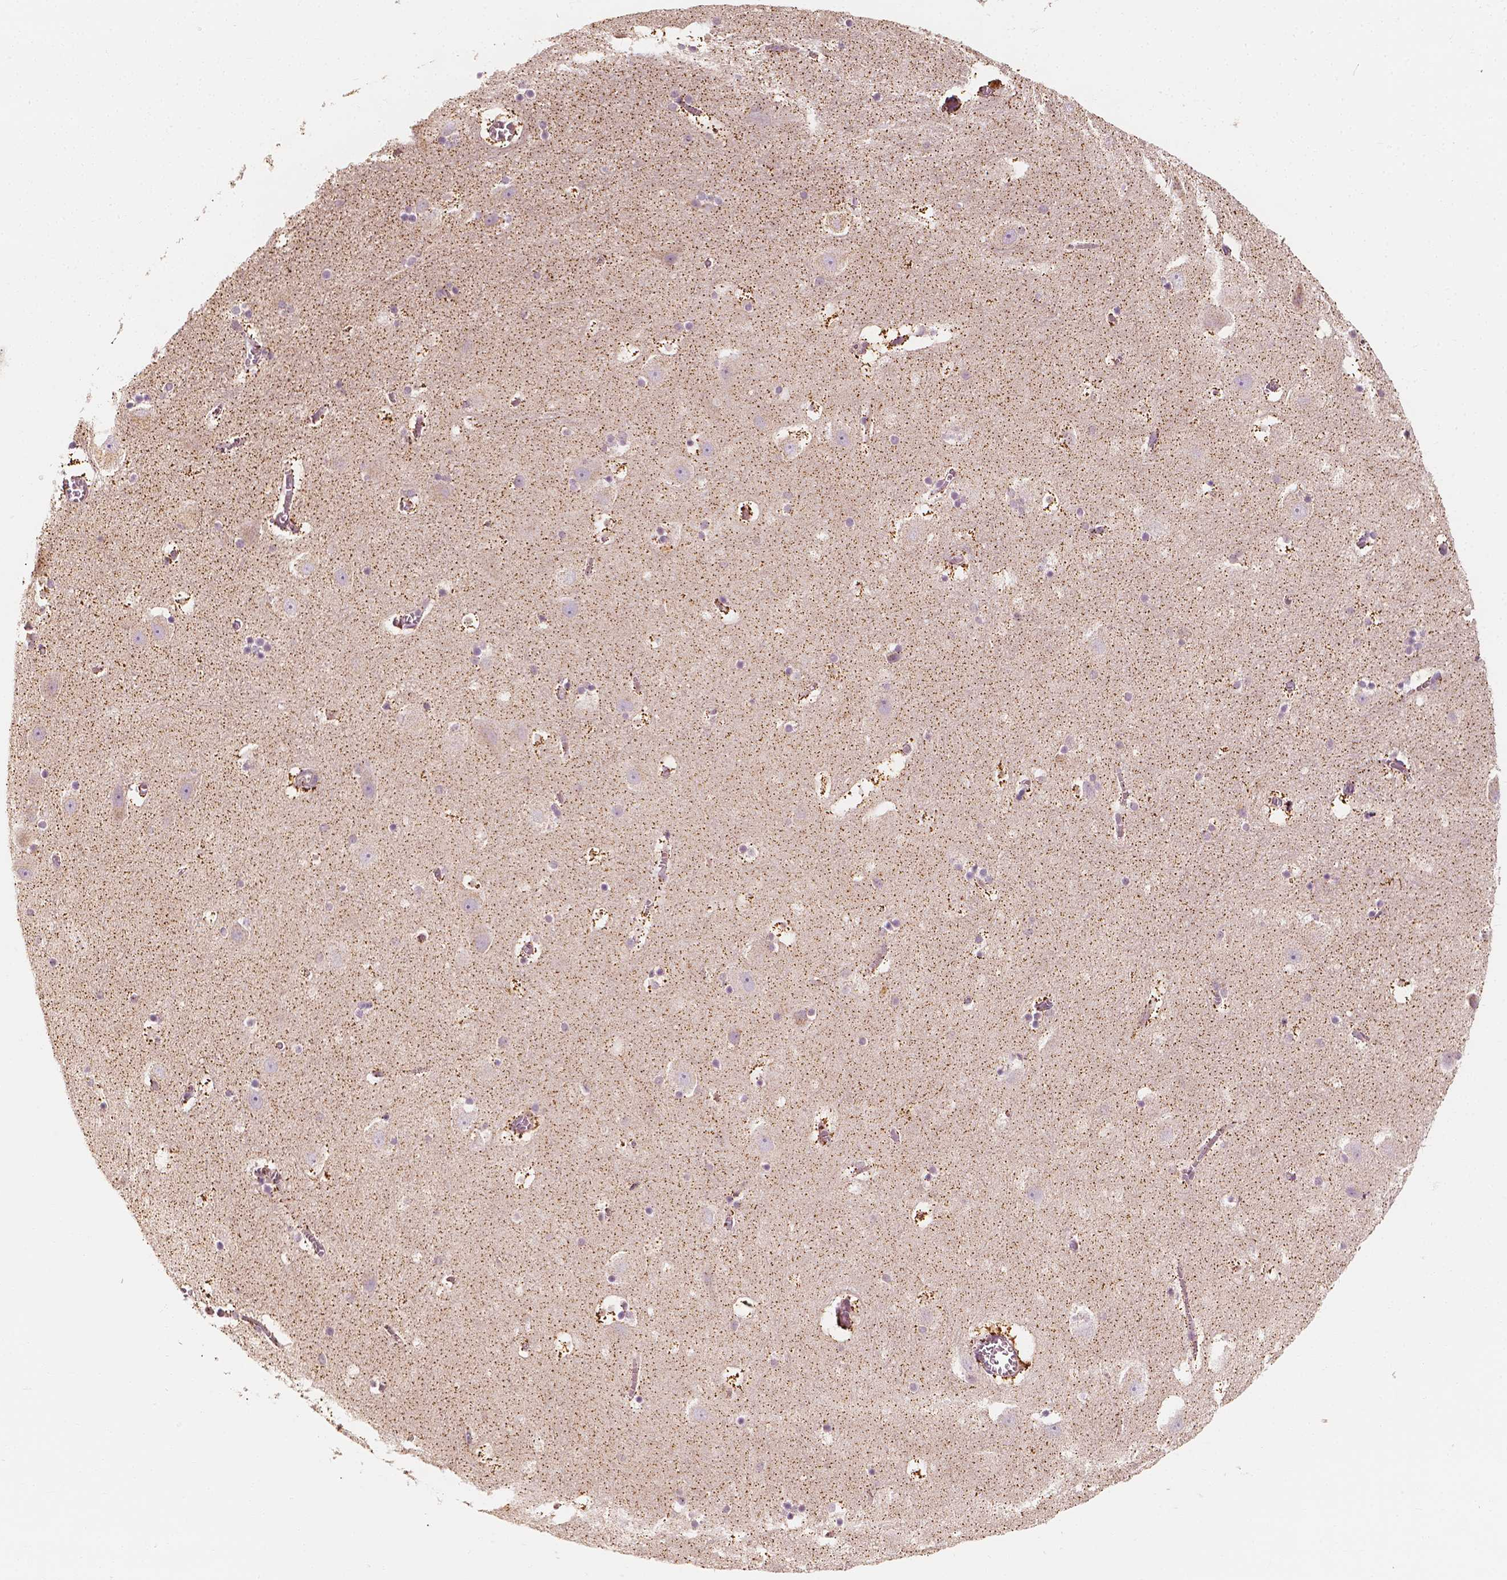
{"staining": {"intensity": "weak", "quantity": "<25%", "location": "cytoplasmic/membranous"}, "tissue": "hippocampus", "cell_type": "Glial cells", "image_type": "normal", "snomed": [{"axis": "morphology", "description": "Normal tissue, NOS"}, {"axis": "topography", "description": "Hippocampus"}], "caption": "Human hippocampus stained for a protein using immunohistochemistry exhibits no positivity in glial cells.", "gene": "SHPK", "patient": {"sex": "male", "age": 45}}